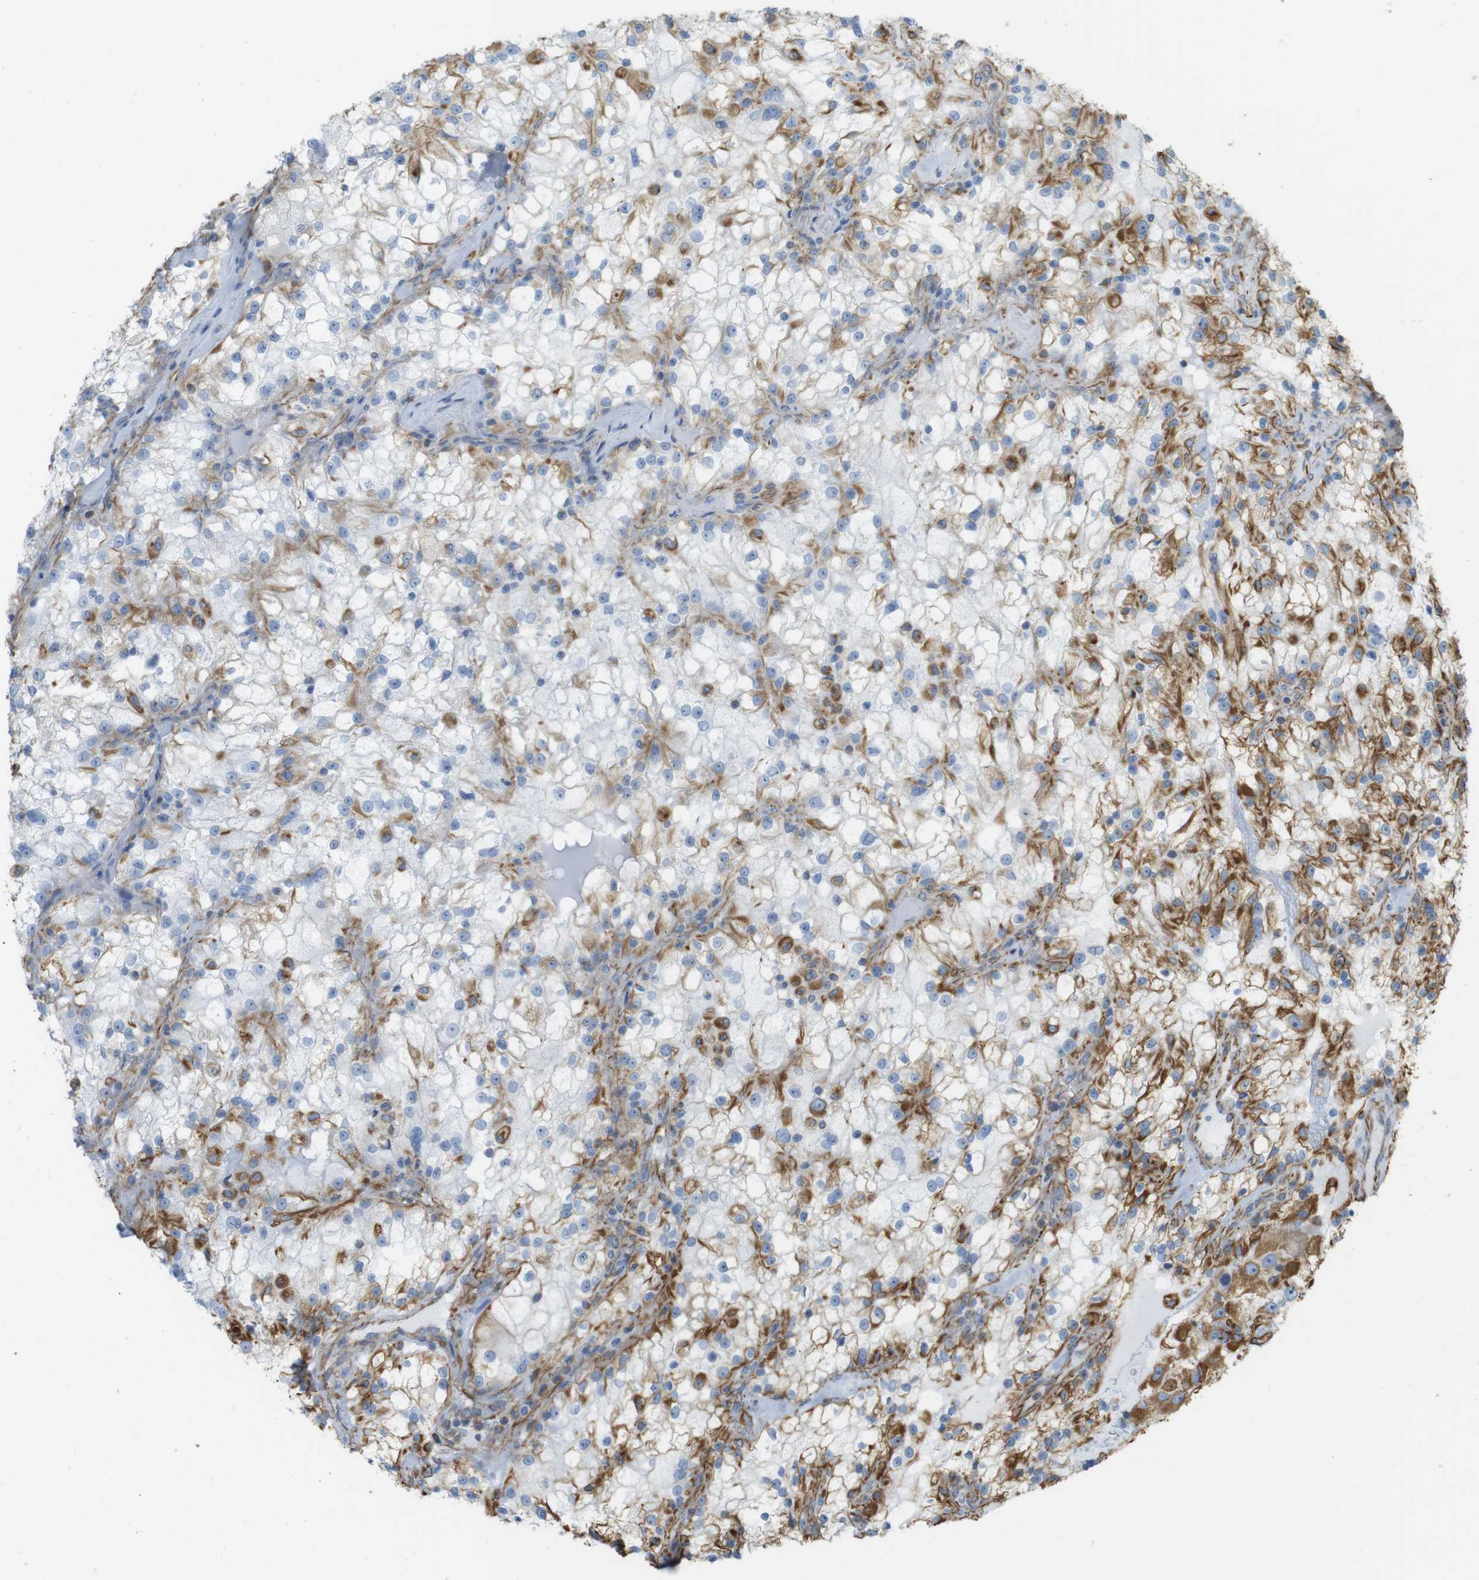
{"staining": {"intensity": "moderate", "quantity": "<25%", "location": "cytoplasmic/membranous"}, "tissue": "renal cancer", "cell_type": "Tumor cells", "image_type": "cancer", "snomed": [{"axis": "morphology", "description": "Adenocarcinoma, NOS"}, {"axis": "topography", "description": "Kidney"}], "caption": "Immunohistochemical staining of human renal adenocarcinoma exhibits moderate cytoplasmic/membranous protein positivity in approximately <25% of tumor cells.", "gene": "MS4A10", "patient": {"sex": "female", "age": 52}}